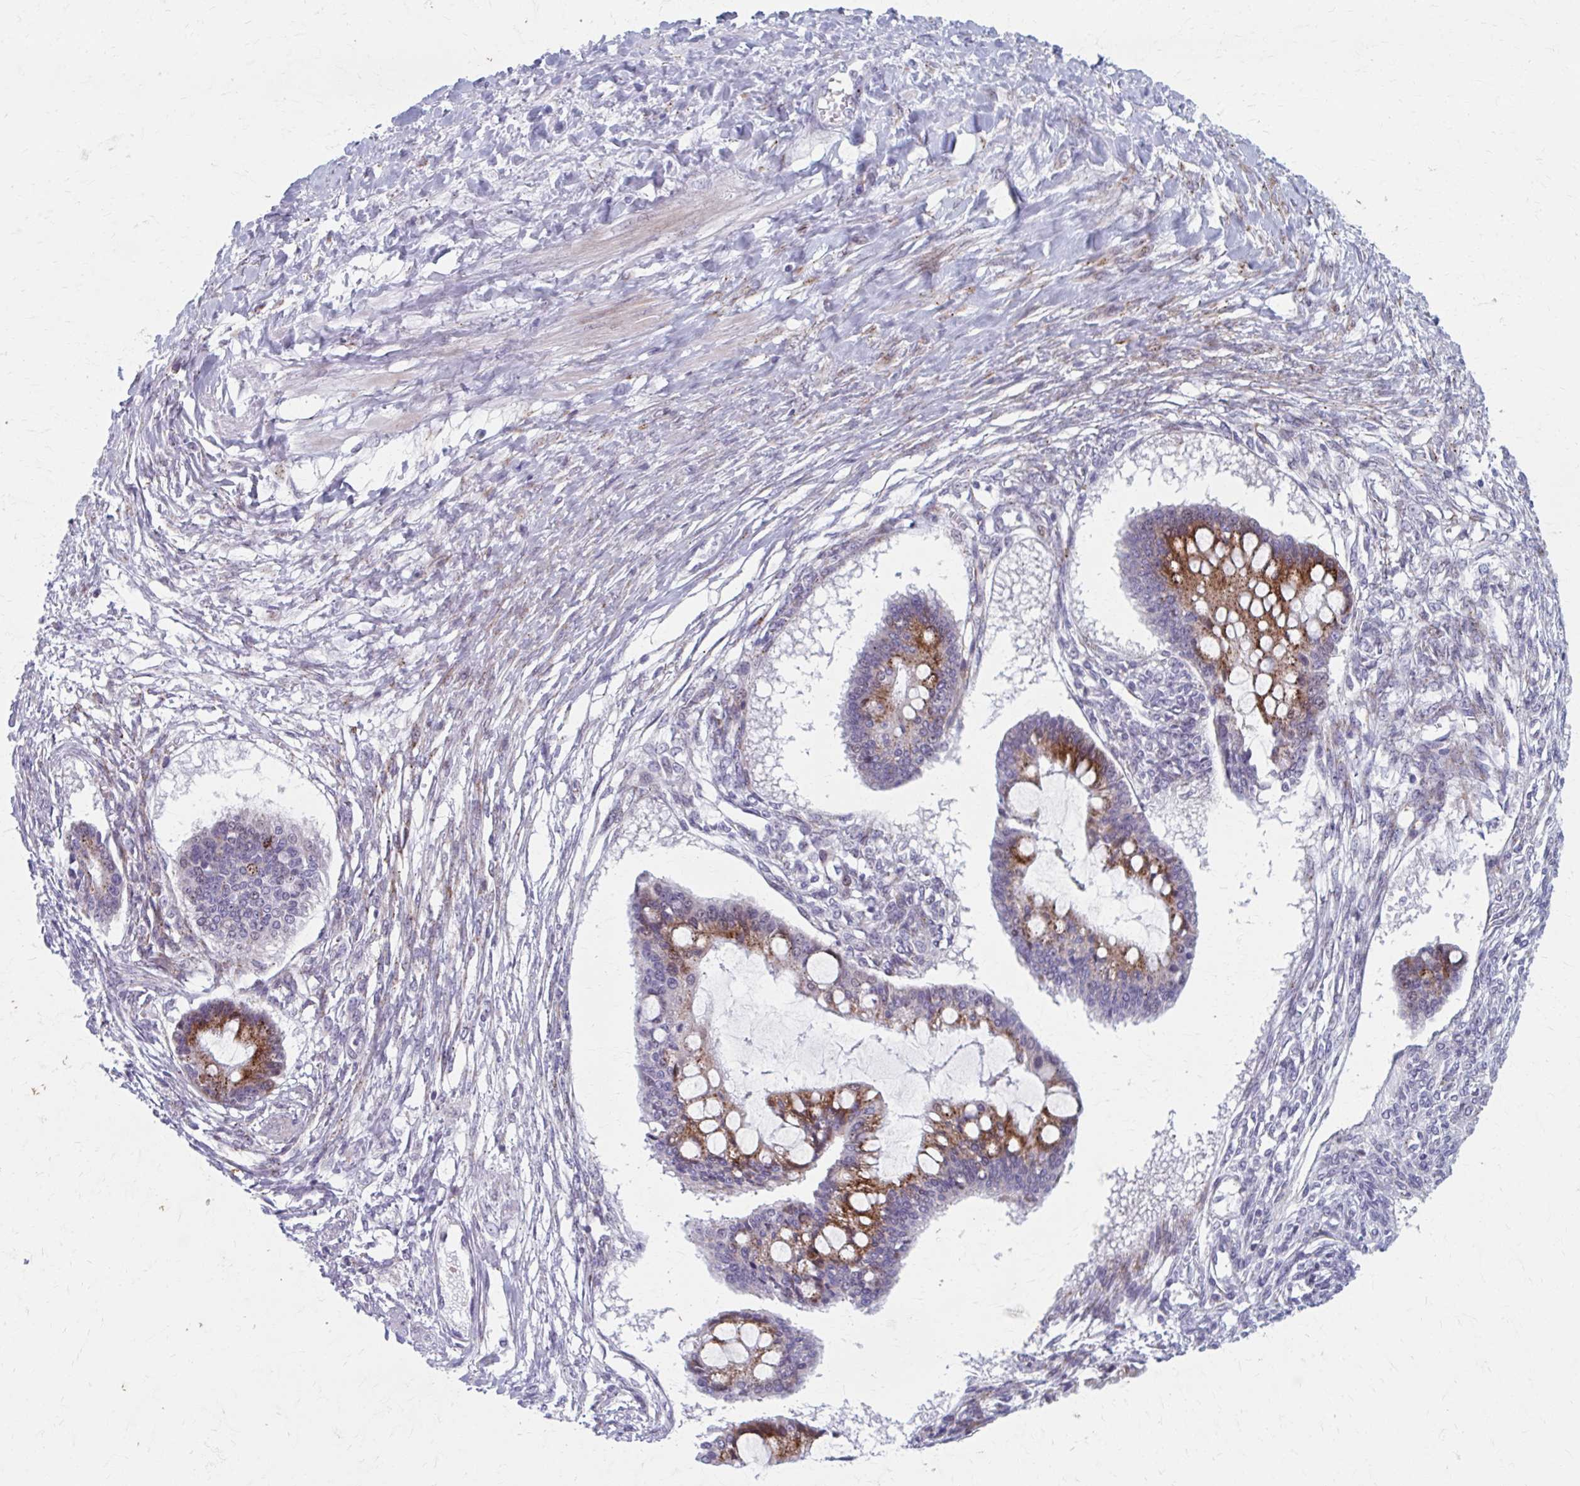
{"staining": {"intensity": "moderate", "quantity": "25%-75%", "location": "cytoplasmic/membranous"}, "tissue": "ovarian cancer", "cell_type": "Tumor cells", "image_type": "cancer", "snomed": [{"axis": "morphology", "description": "Cystadenocarcinoma, mucinous, NOS"}, {"axis": "topography", "description": "Ovary"}], "caption": "DAB immunohistochemical staining of human ovarian cancer (mucinous cystadenocarcinoma) exhibits moderate cytoplasmic/membranous protein positivity in approximately 25%-75% of tumor cells.", "gene": "OLFM2", "patient": {"sex": "female", "age": 73}}